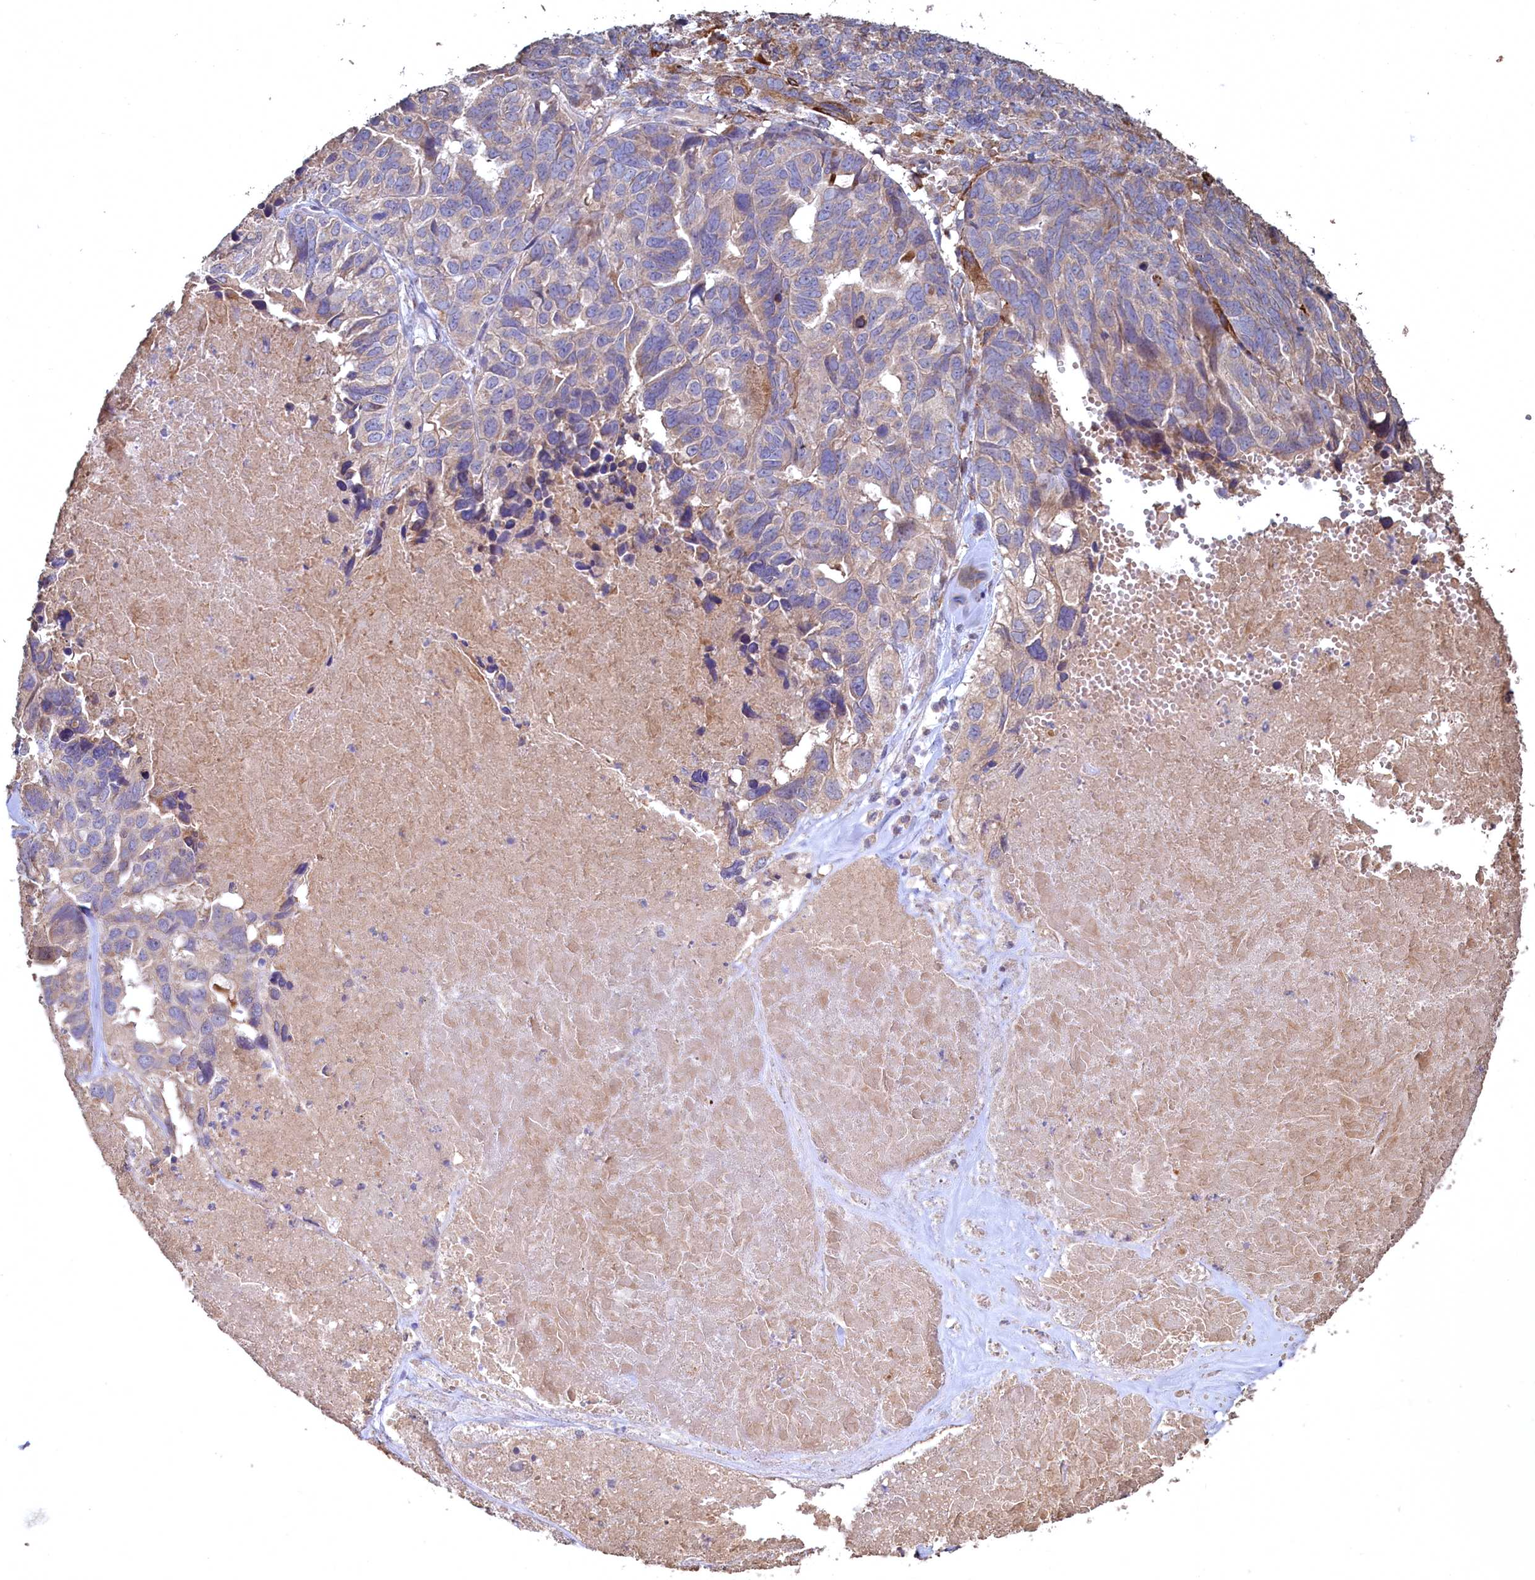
{"staining": {"intensity": "negative", "quantity": "none", "location": "none"}, "tissue": "ovarian cancer", "cell_type": "Tumor cells", "image_type": "cancer", "snomed": [{"axis": "morphology", "description": "Cystadenocarcinoma, serous, NOS"}, {"axis": "topography", "description": "Ovary"}], "caption": "Immunohistochemistry of human ovarian cancer displays no staining in tumor cells.", "gene": "FUNDC1", "patient": {"sex": "female", "age": 79}}